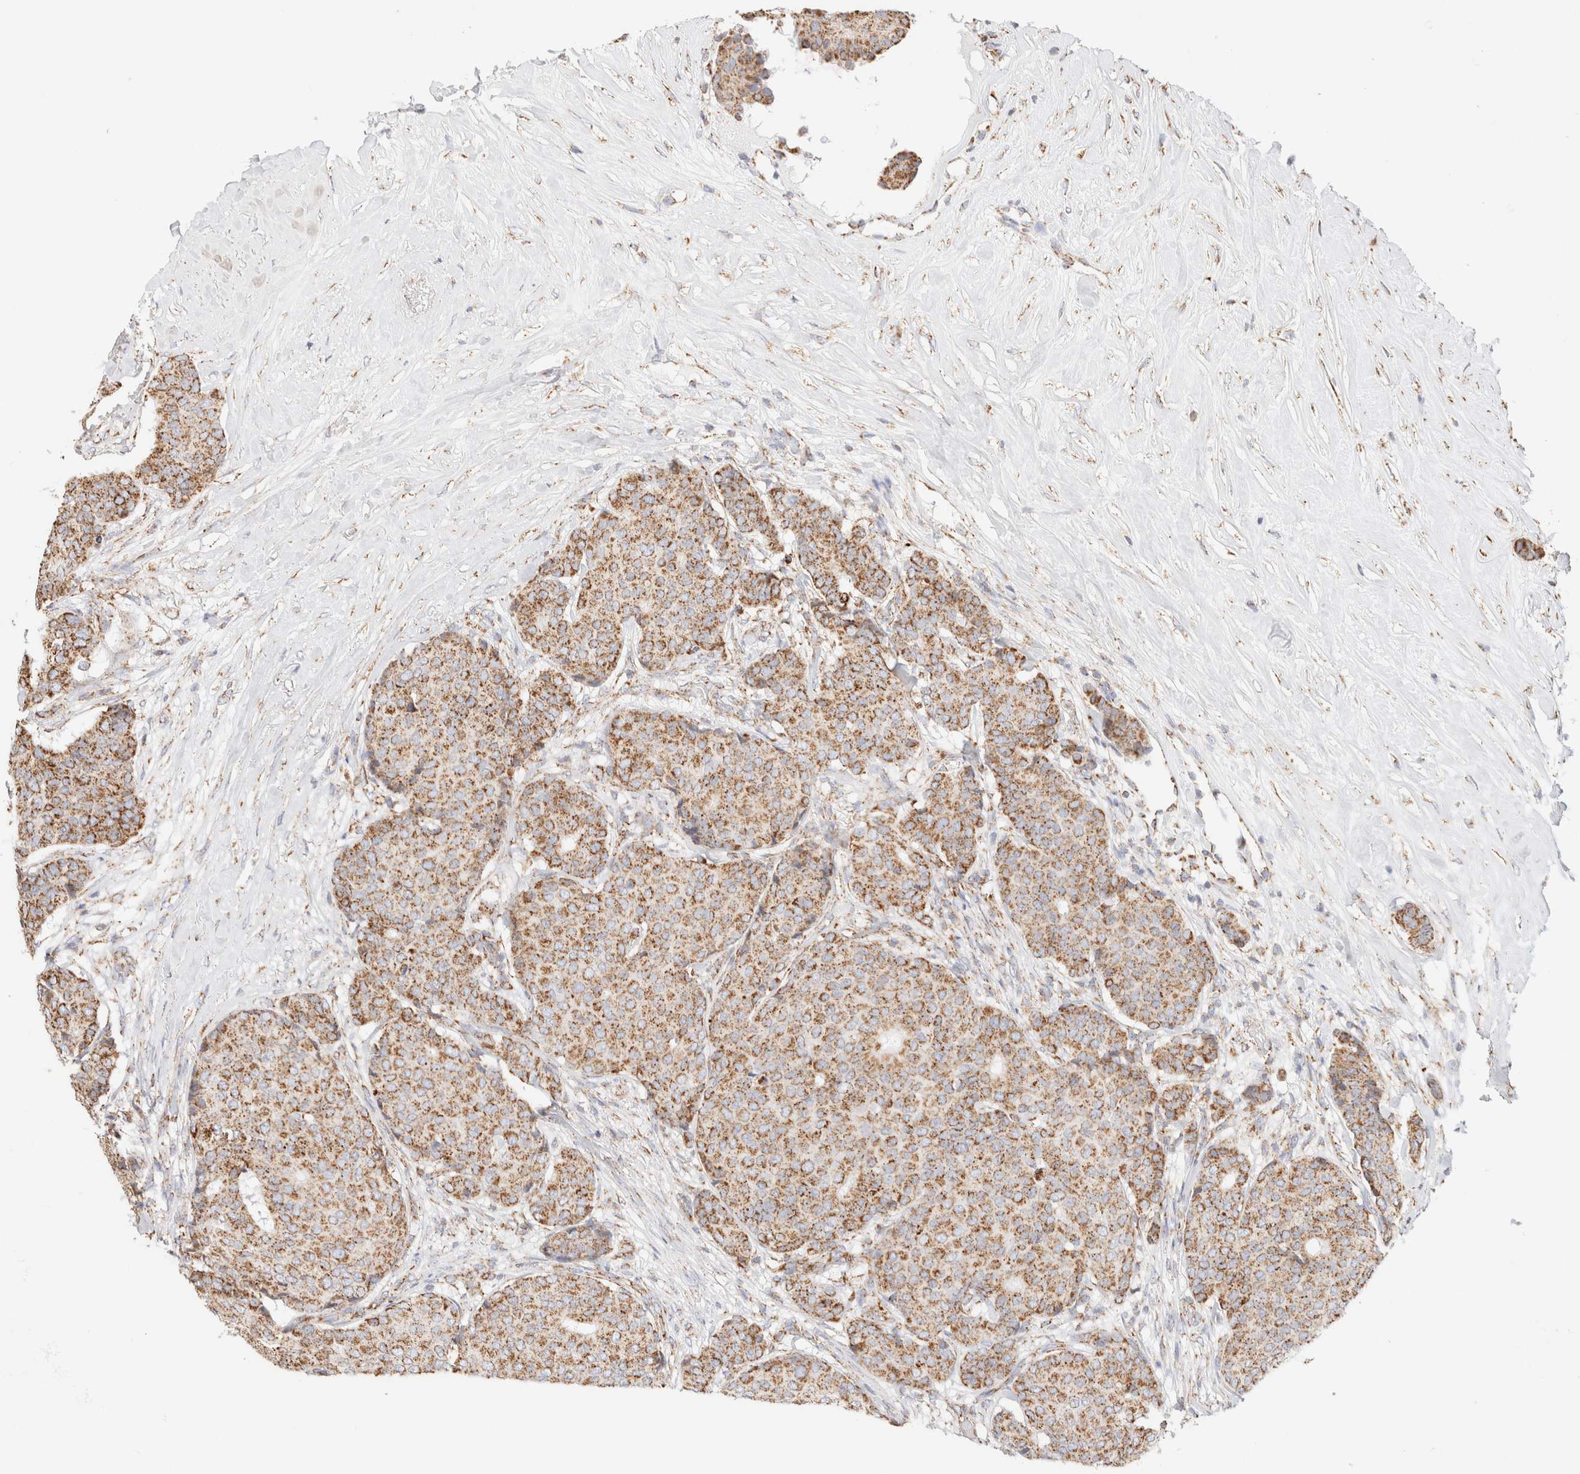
{"staining": {"intensity": "moderate", "quantity": ">75%", "location": "cytoplasmic/membranous"}, "tissue": "breast cancer", "cell_type": "Tumor cells", "image_type": "cancer", "snomed": [{"axis": "morphology", "description": "Duct carcinoma"}, {"axis": "topography", "description": "Breast"}], "caption": "Human breast cancer (infiltrating ductal carcinoma) stained for a protein (brown) exhibits moderate cytoplasmic/membranous positive positivity in approximately >75% of tumor cells.", "gene": "PHB2", "patient": {"sex": "female", "age": 75}}